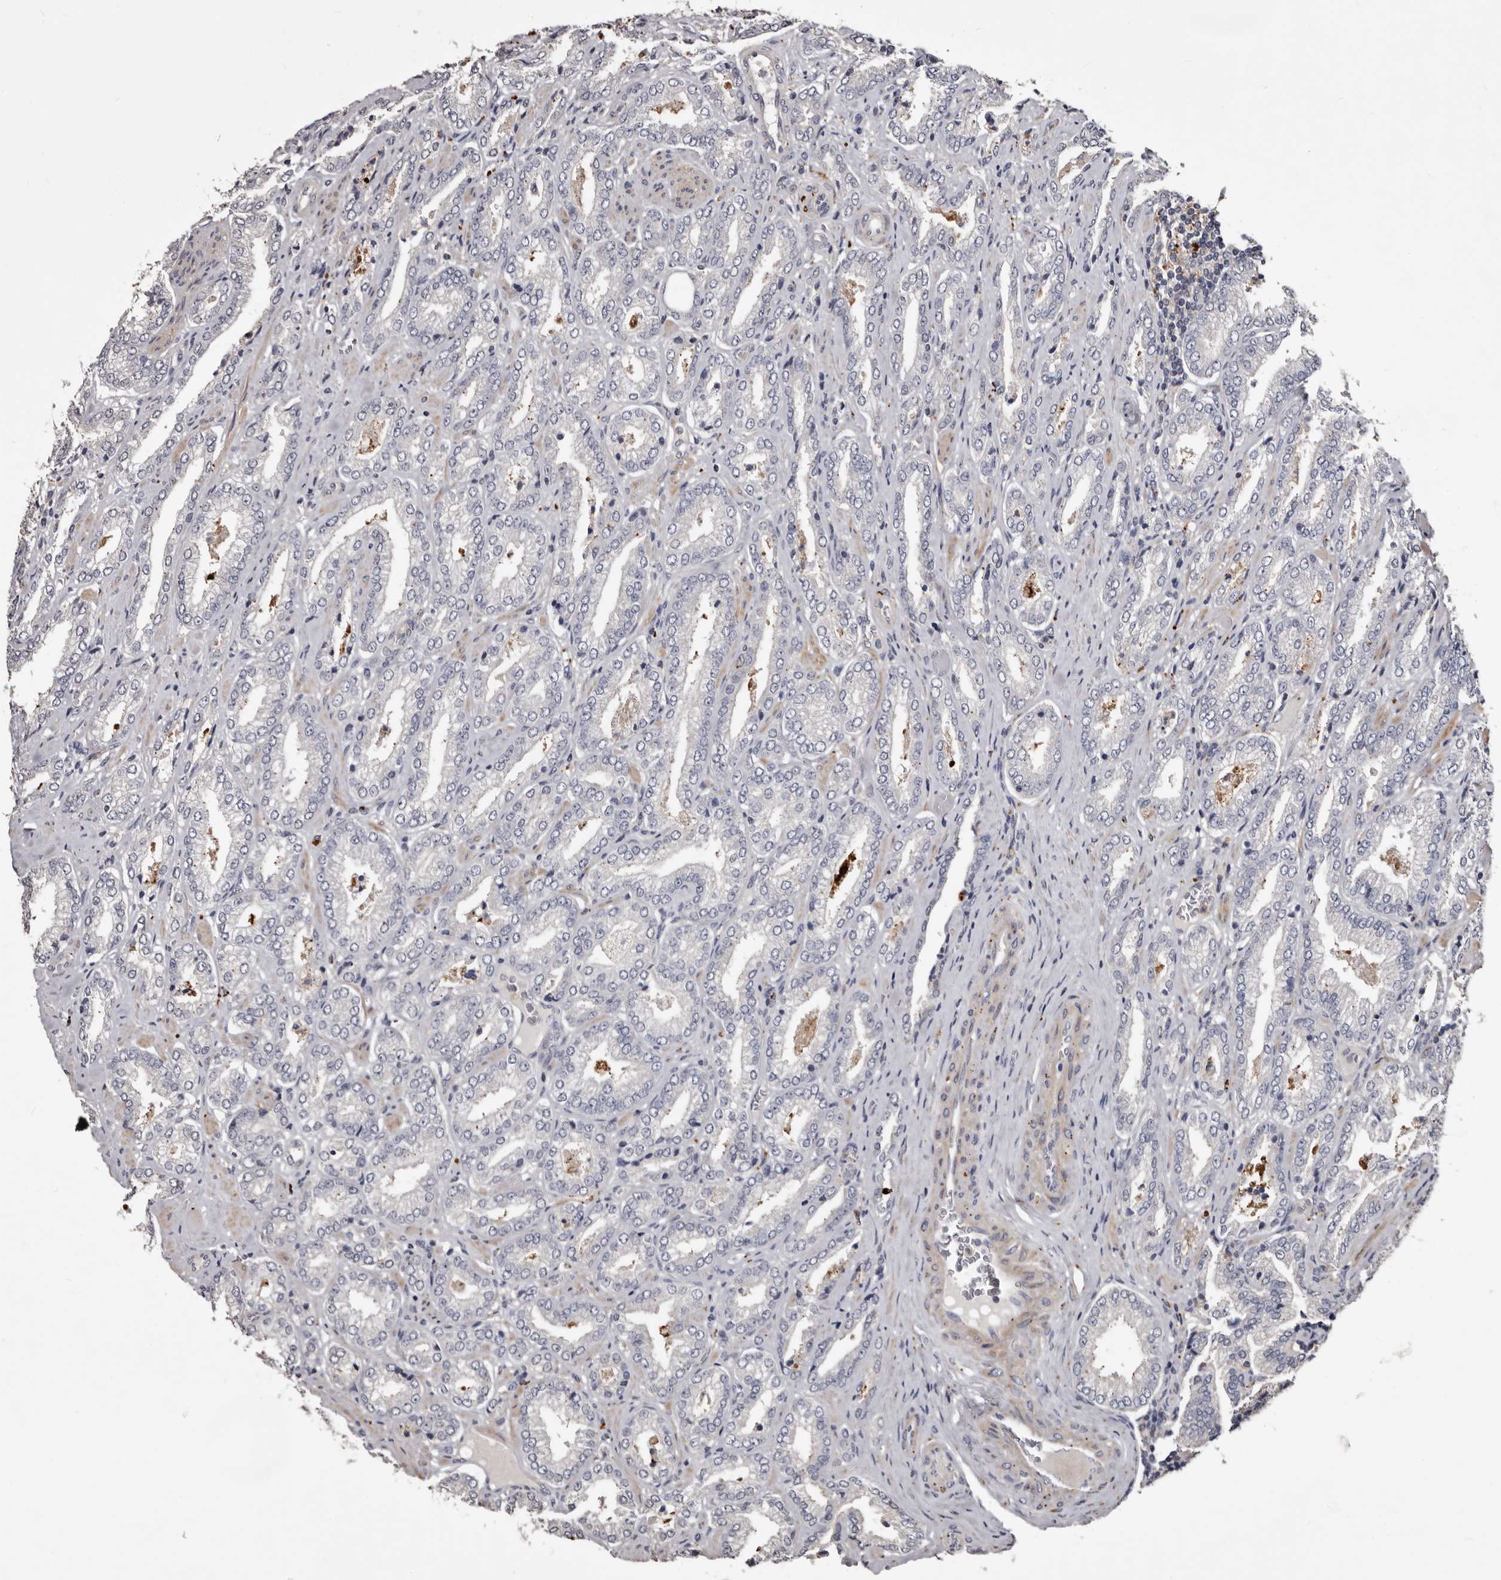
{"staining": {"intensity": "negative", "quantity": "none", "location": "none"}, "tissue": "prostate cancer", "cell_type": "Tumor cells", "image_type": "cancer", "snomed": [{"axis": "morphology", "description": "Adenocarcinoma, Low grade"}, {"axis": "topography", "description": "Prostate"}], "caption": "Tumor cells are negative for brown protein staining in prostate cancer.", "gene": "SLC10A4", "patient": {"sex": "male", "age": 62}}